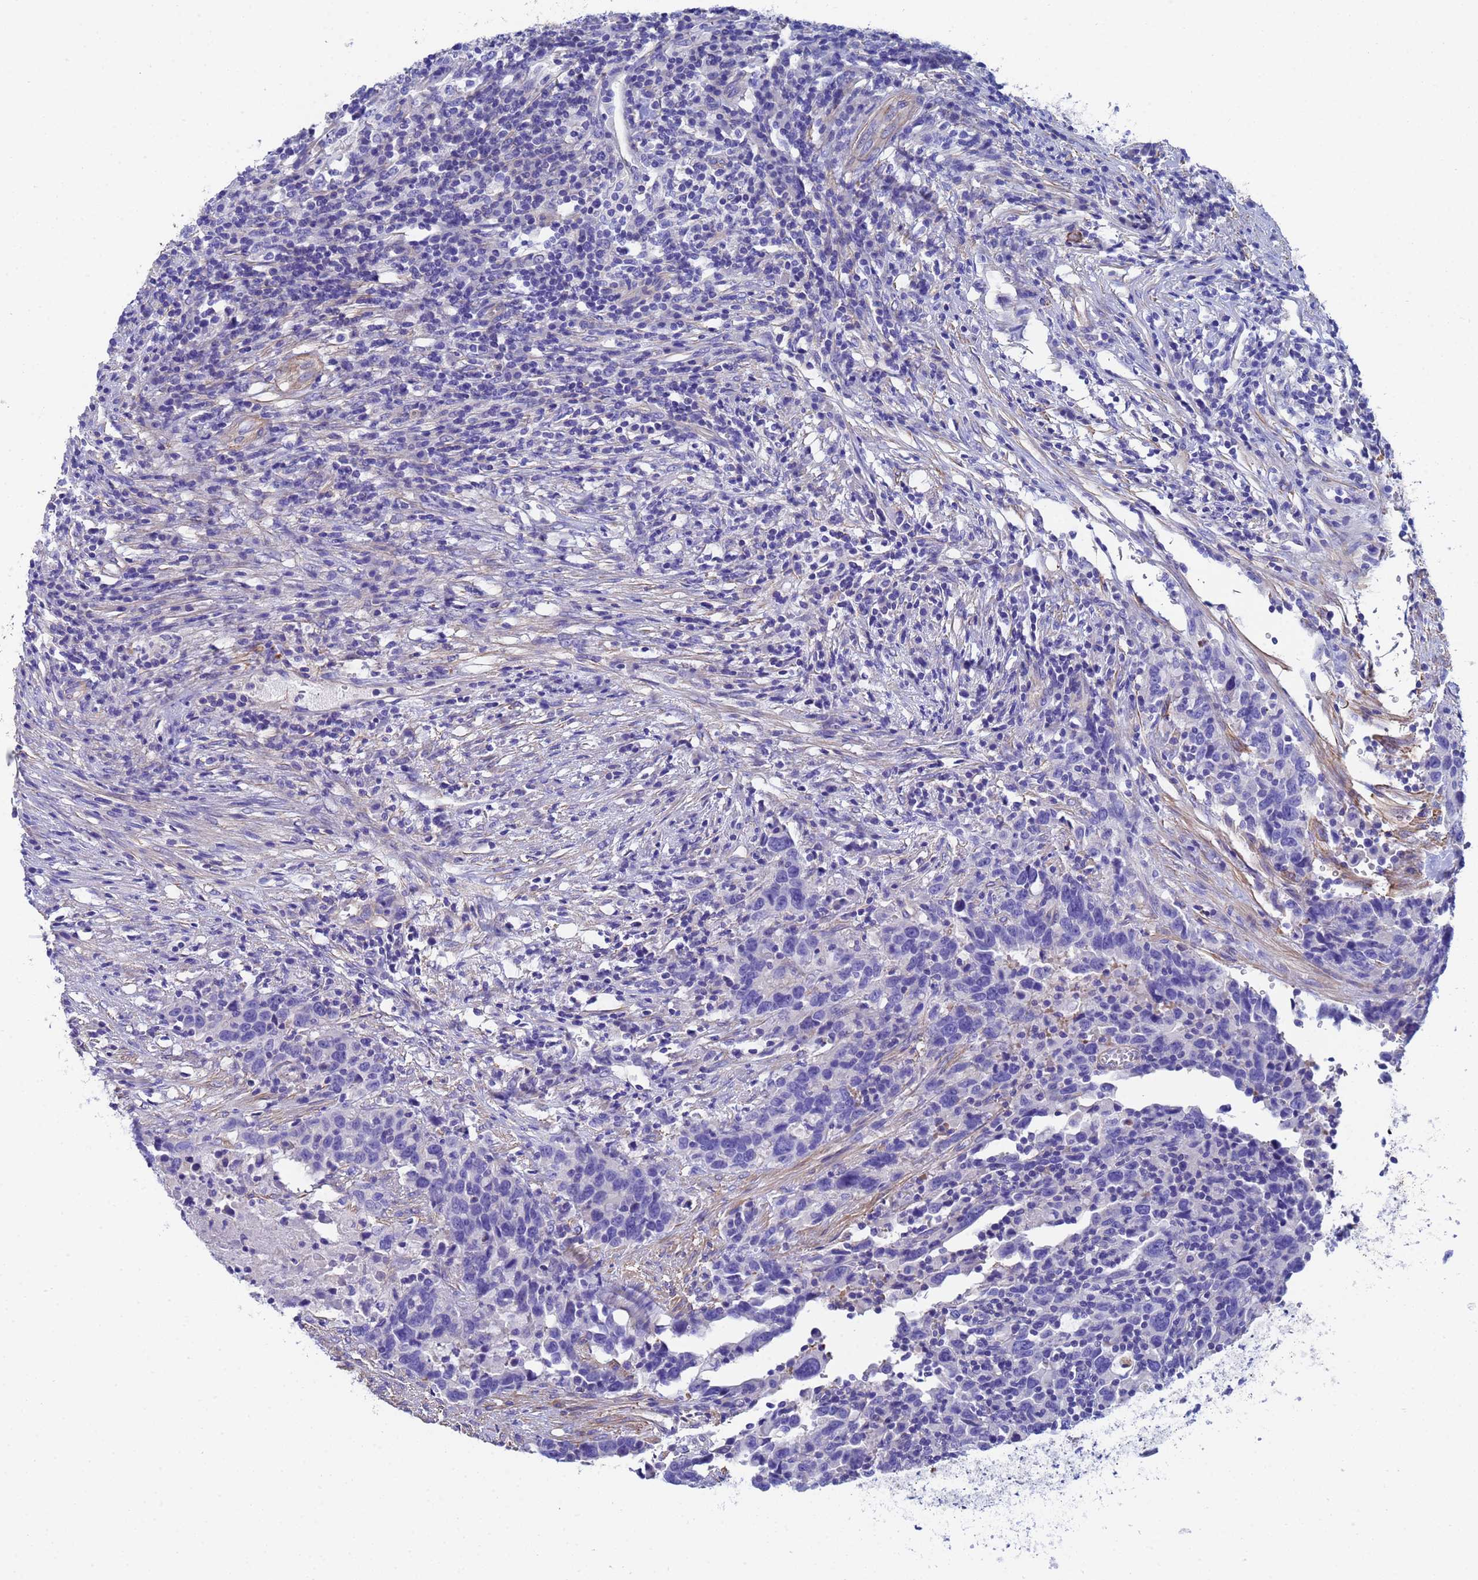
{"staining": {"intensity": "negative", "quantity": "none", "location": "none"}, "tissue": "urothelial cancer", "cell_type": "Tumor cells", "image_type": "cancer", "snomed": [{"axis": "morphology", "description": "Urothelial carcinoma, High grade"}, {"axis": "topography", "description": "Urinary bladder"}], "caption": "The immunohistochemistry (IHC) image has no significant staining in tumor cells of urothelial cancer tissue.", "gene": "CST4", "patient": {"sex": "male", "age": 61}}